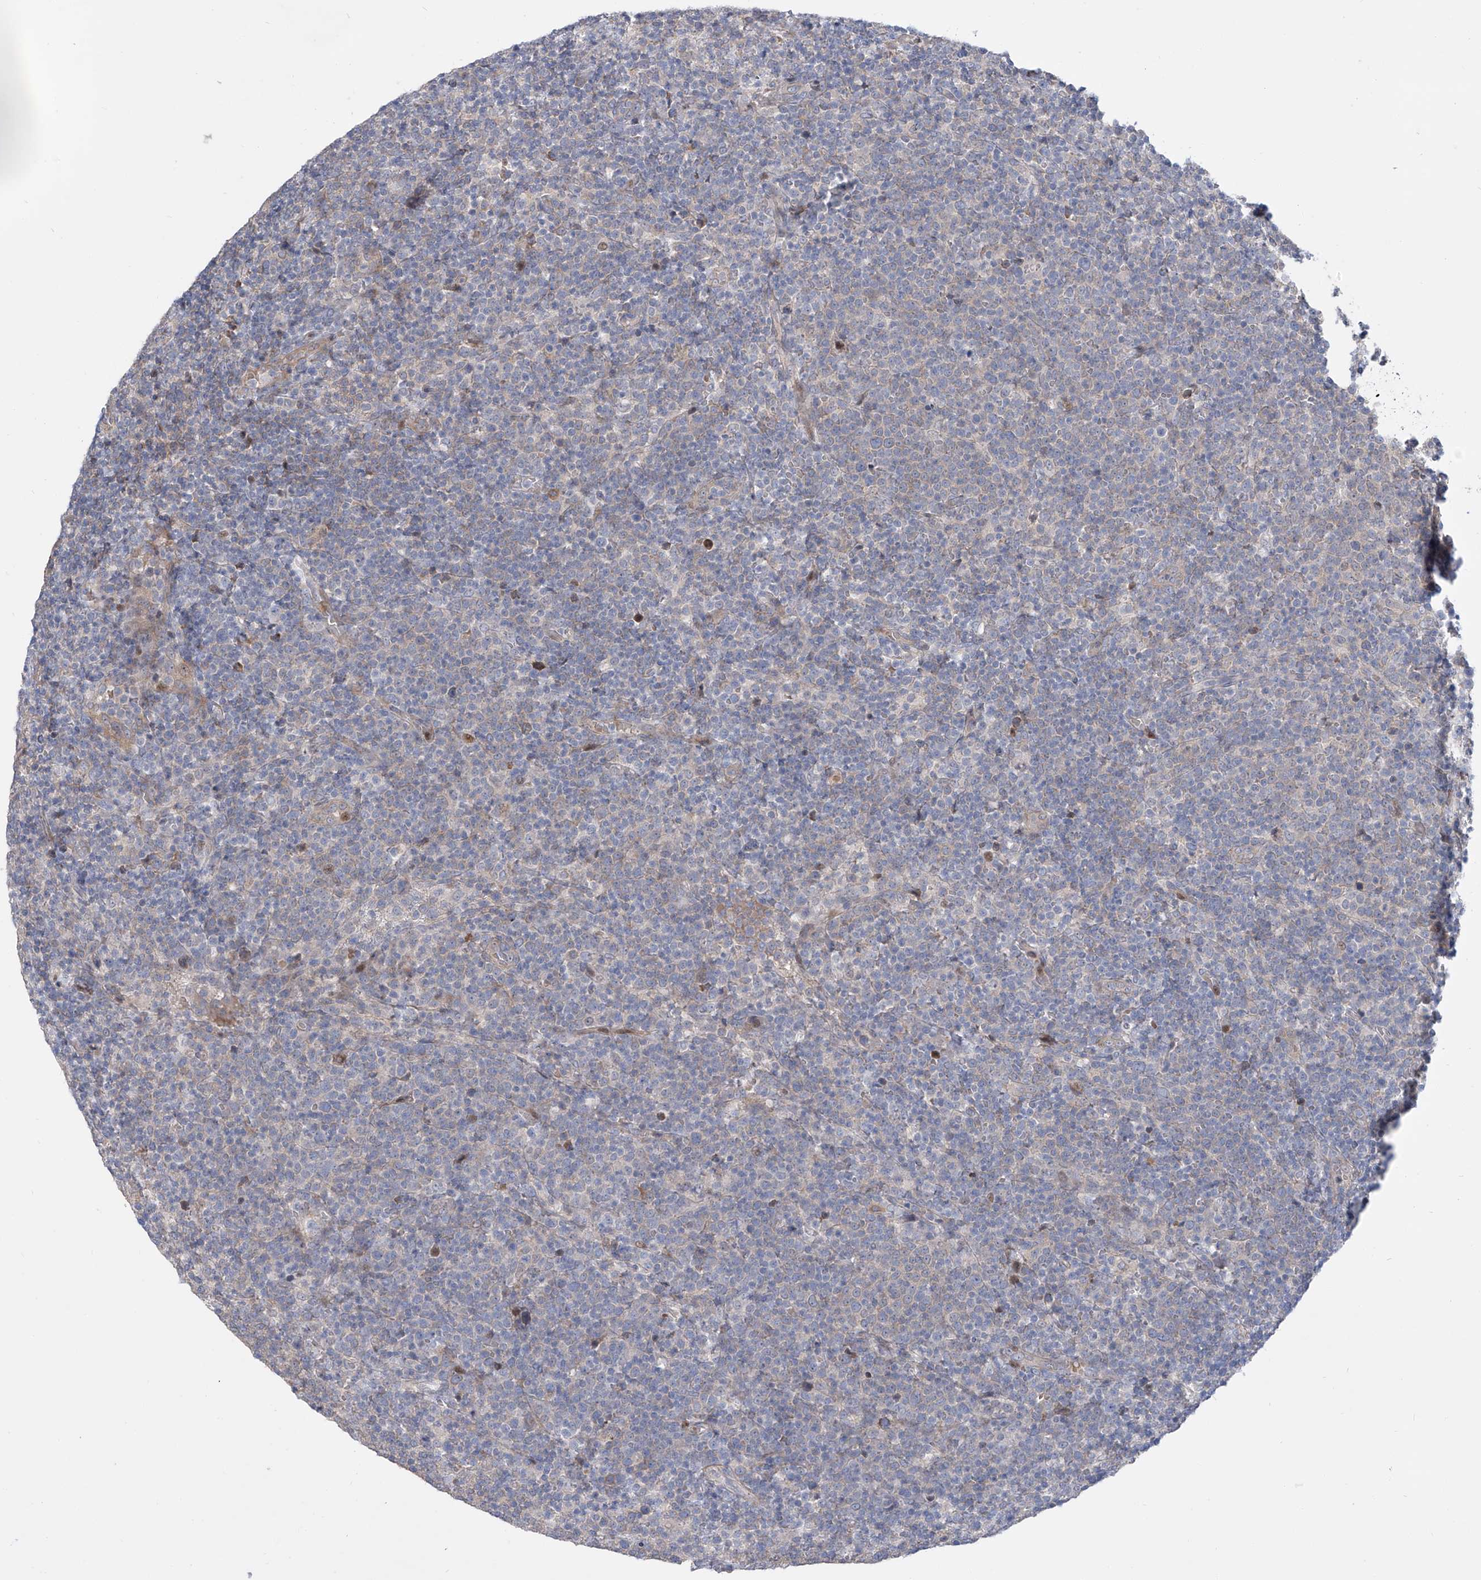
{"staining": {"intensity": "weak", "quantity": "<25%", "location": "cytoplasmic/membranous"}, "tissue": "lymphoma", "cell_type": "Tumor cells", "image_type": "cancer", "snomed": [{"axis": "morphology", "description": "Malignant lymphoma, non-Hodgkin's type, High grade"}, {"axis": "topography", "description": "Lymph node"}], "caption": "Human lymphoma stained for a protein using IHC reveals no expression in tumor cells.", "gene": "LRRC1", "patient": {"sex": "male", "age": 61}}